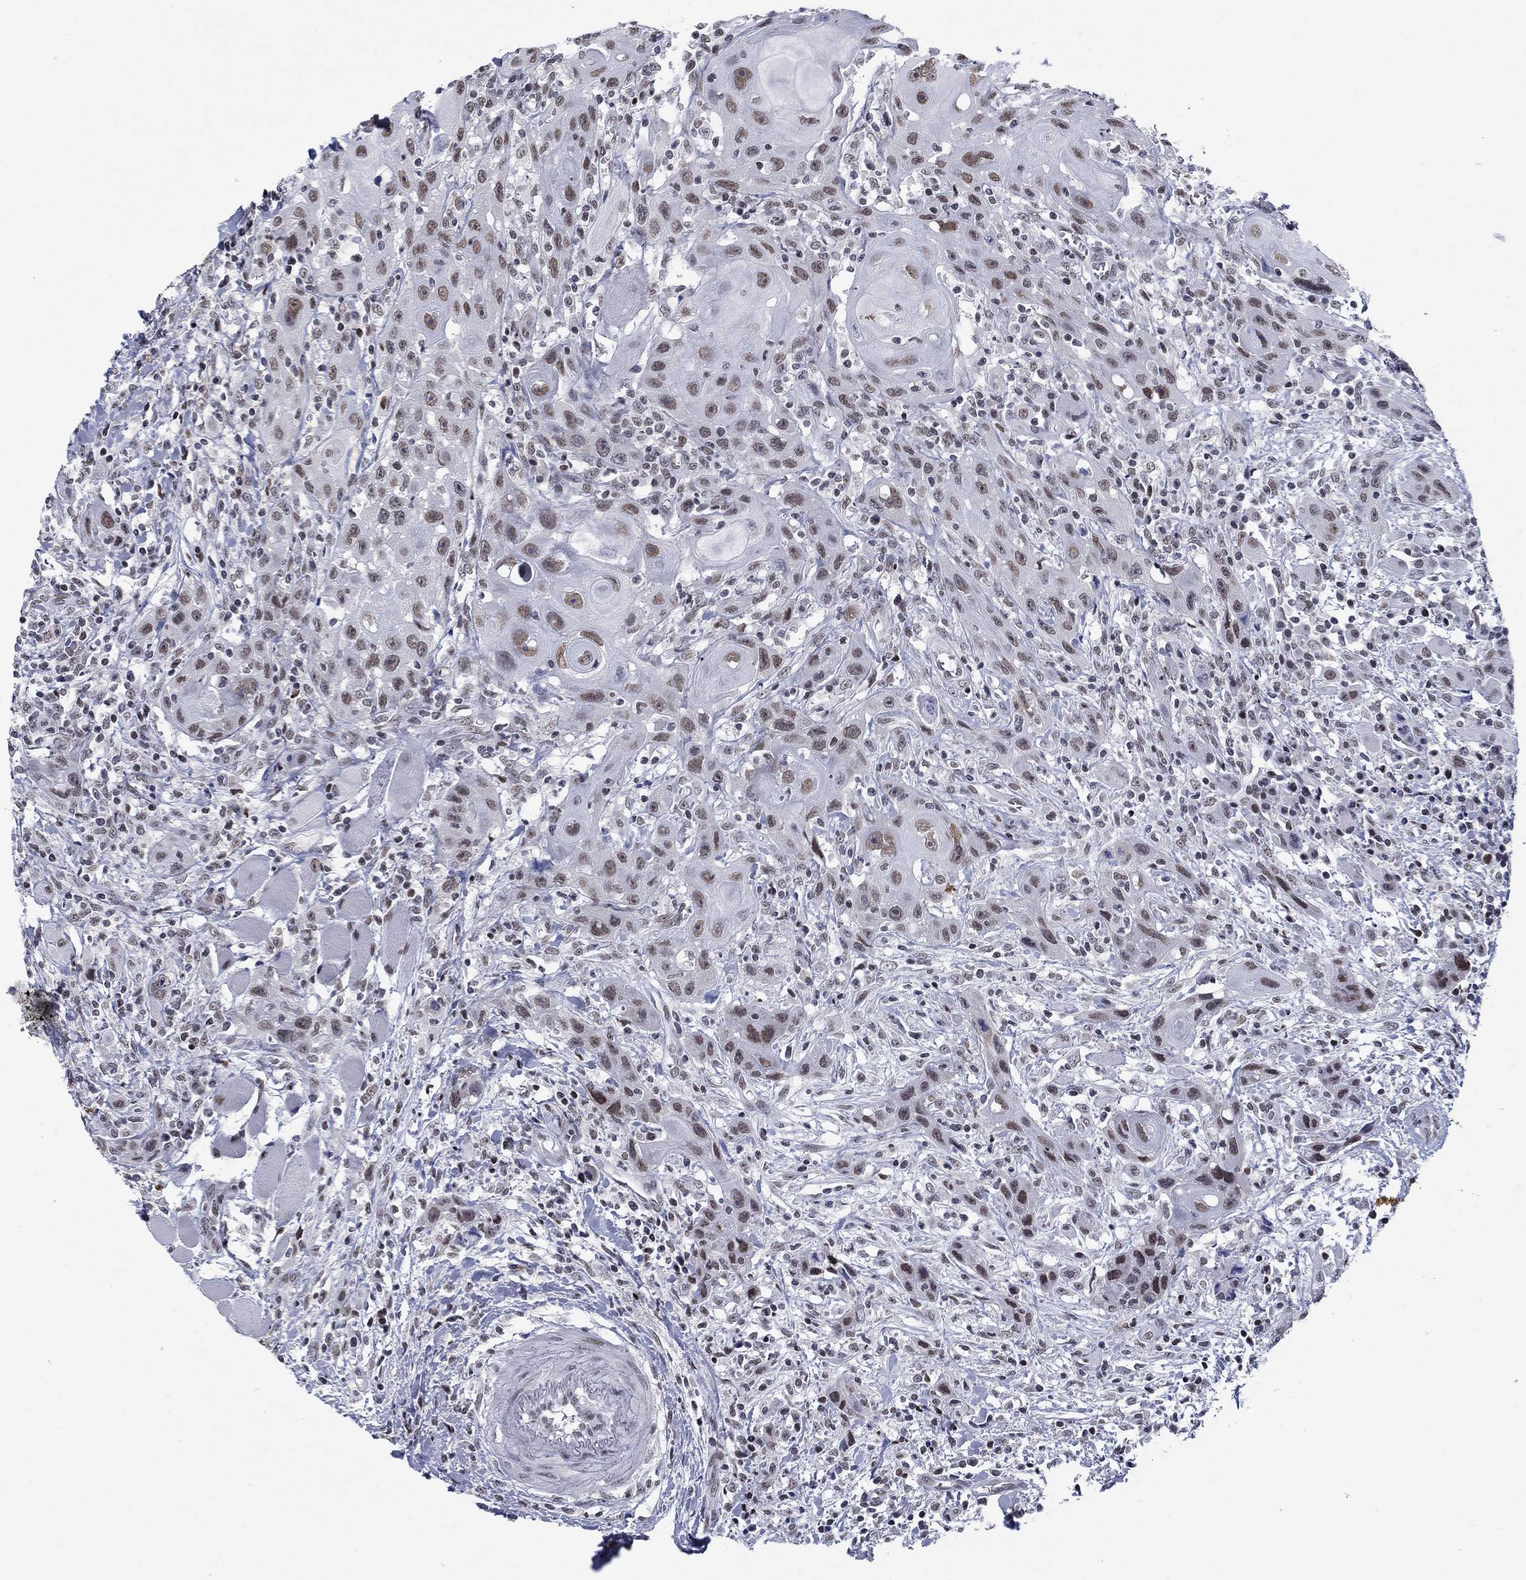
{"staining": {"intensity": "moderate", "quantity": ">75%", "location": "nuclear"}, "tissue": "head and neck cancer", "cell_type": "Tumor cells", "image_type": "cancer", "snomed": [{"axis": "morphology", "description": "Normal tissue, NOS"}, {"axis": "morphology", "description": "Squamous cell carcinoma, NOS"}, {"axis": "topography", "description": "Oral tissue"}, {"axis": "topography", "description": "Head-Neck"}], "caption": "Immunohistochemical staining of human head and neck cancer (squamous cell carcinoma) demonstrates medium levels of moderate nuclear positivity in about >75% of tumor cells.", "gene": "NPAS3", "patient": {"sex": "male", "age": 71}}